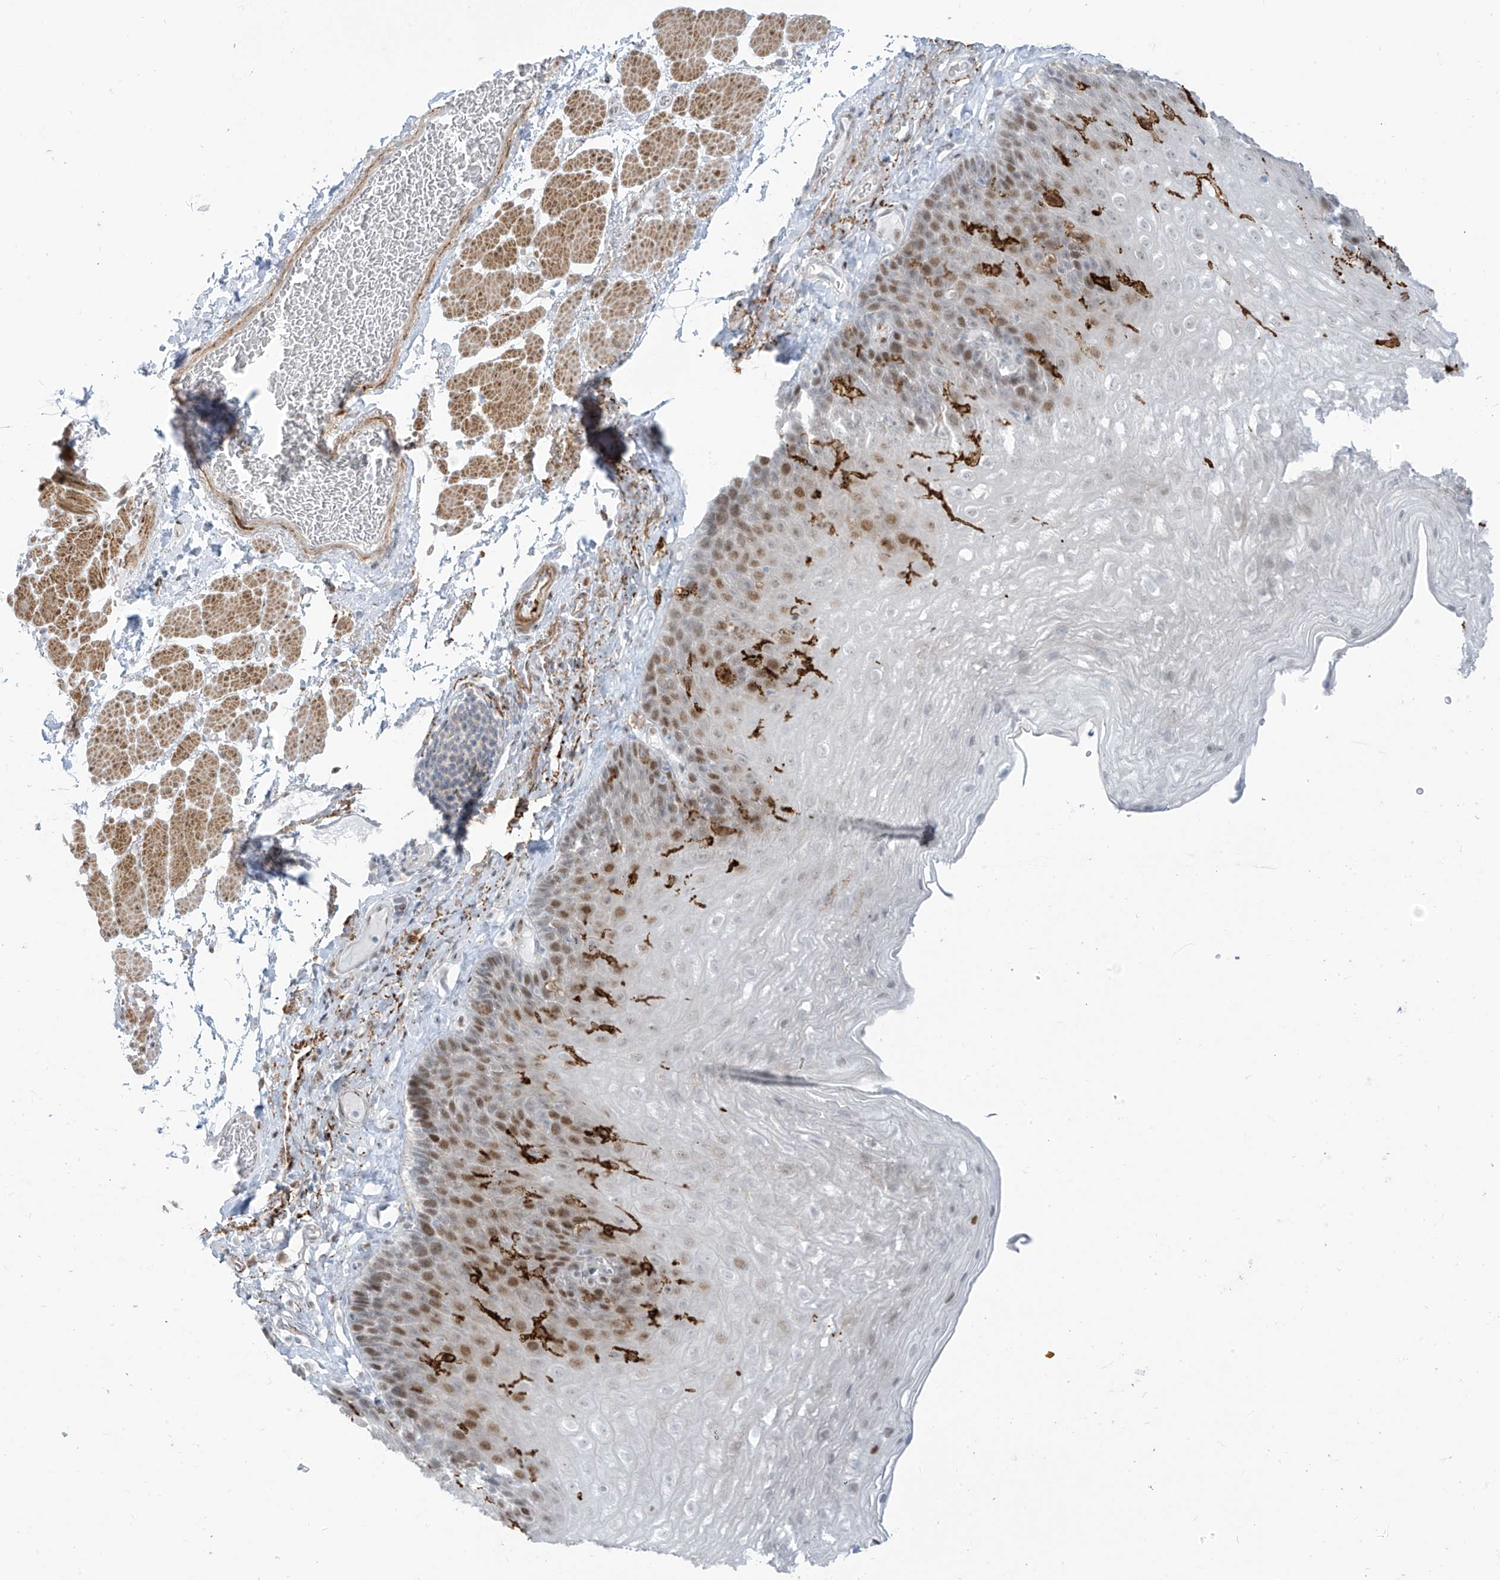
{"staining": {"intensity": "moderate", "quantity": "25%-75%", "location": "nuclear"}, "tissue": "esophagus", "cell_type": "Squamous epithelial cells", "image_type": "normal", "snomed": [{"axis": "morphology", "description": "Normal tissue, NOS"}, {"axis": "topography", "description": "Esophagus"}], "caption": "Protein analysis of unremarkable esophagus displays moderate nuclear staining in approximately 25%-75% of squamous epithelial cells. (Brightfield microscopy of DAB IHC at high magnification).", "gene": "LIN9", "patient": {"sex": "female", "age": 66}}